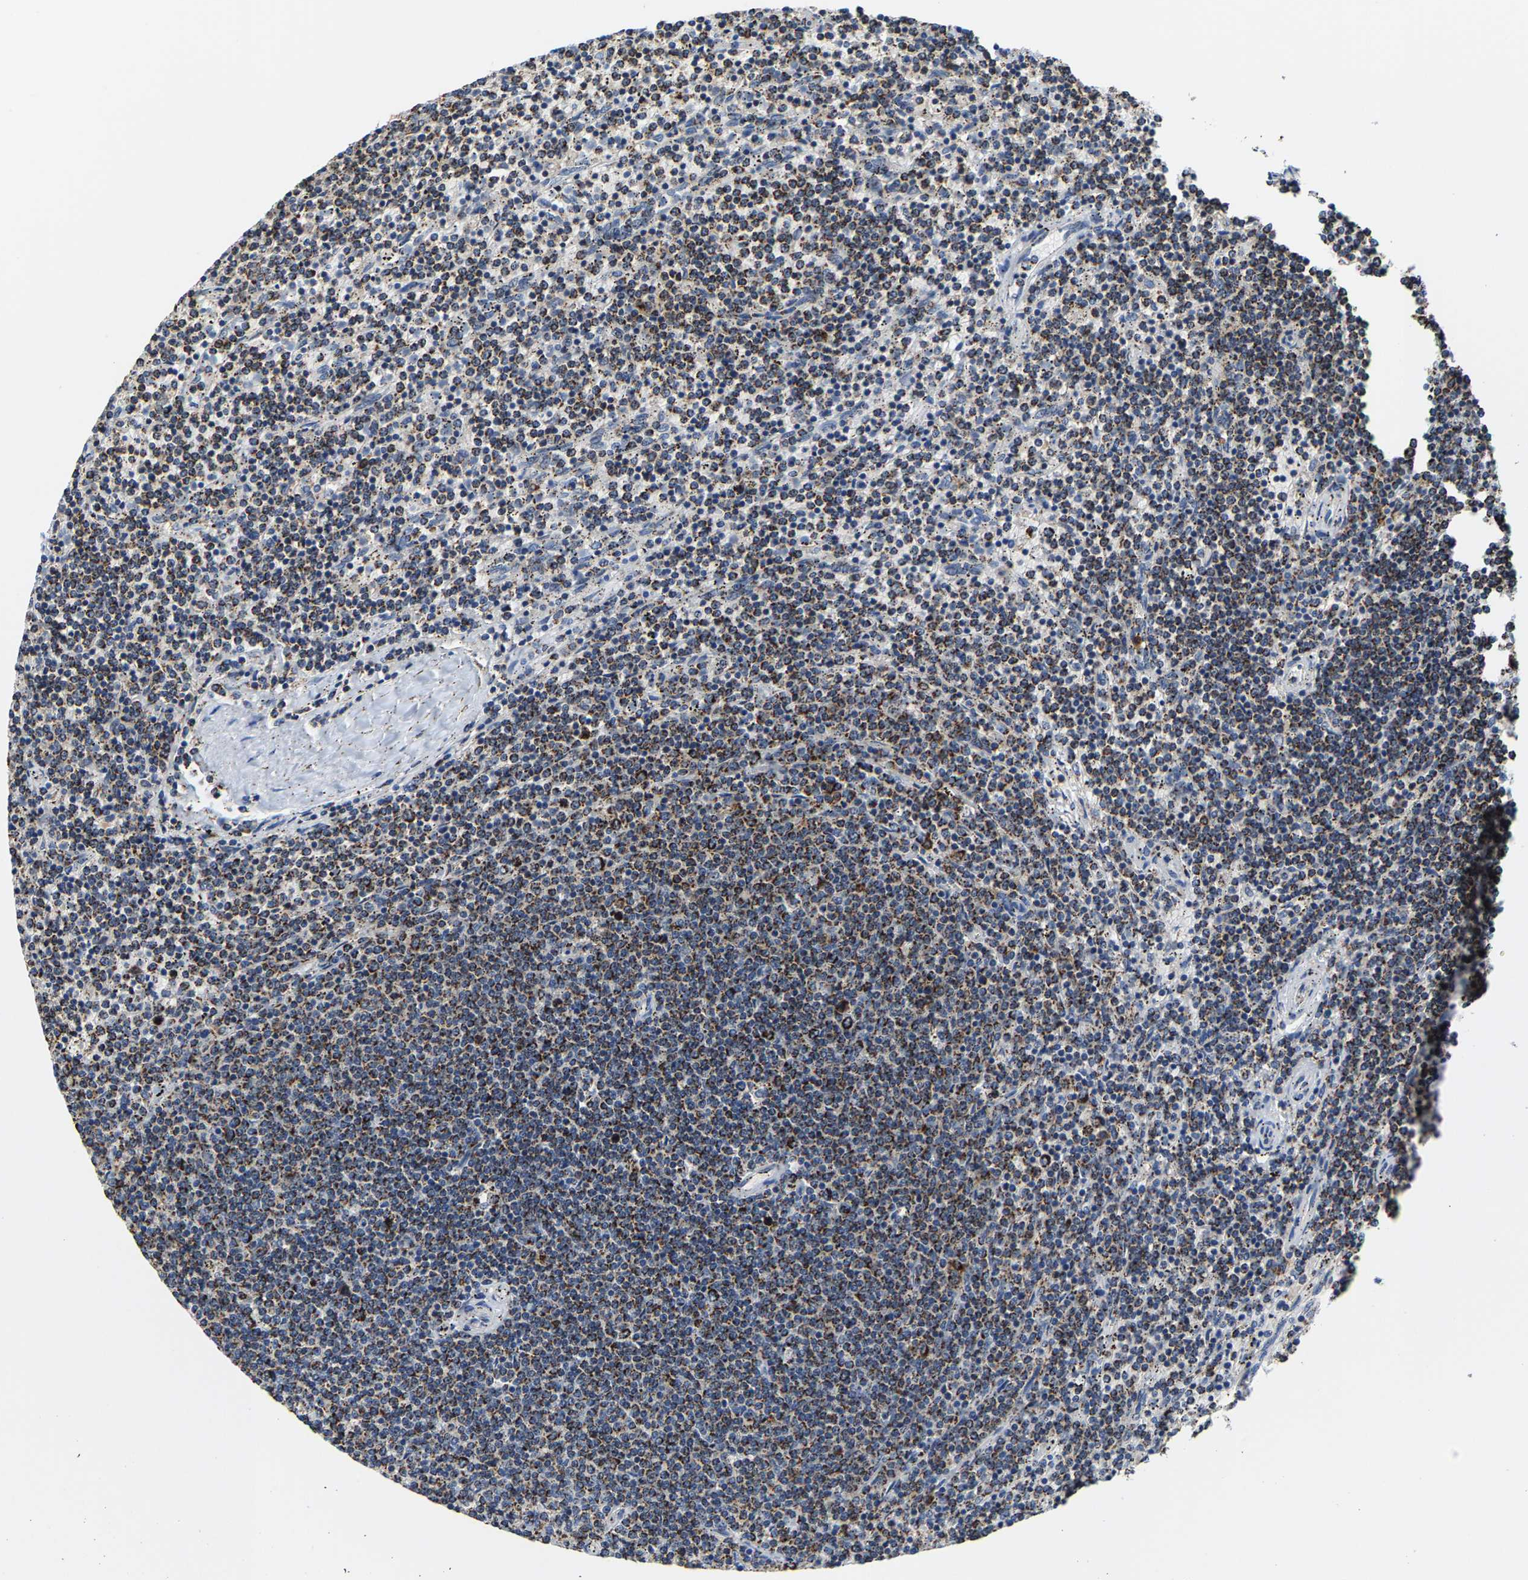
{"staining": {"intensity": "strong", "quantity": ">75%", "location": "cytoplasmic/membranous"}, "tissue": "lymphoma", "cell_type": "Tumor cells", "image_type": "cancer", "snomed": [{"axis": "morphology", "description": "Malignant lymphoma, non-Hodgkin's type, Low grade"}, {"axis": "topography", "description": "Spleen"}], "caption": "About >75% of tumor cells in lymphoma reveal strong cytoplasmic/membranous protein staining as visualized by brown immunohistochemical staining.", "gene": "SHMT2", "patient": {"sex": "female", "age": 50}}